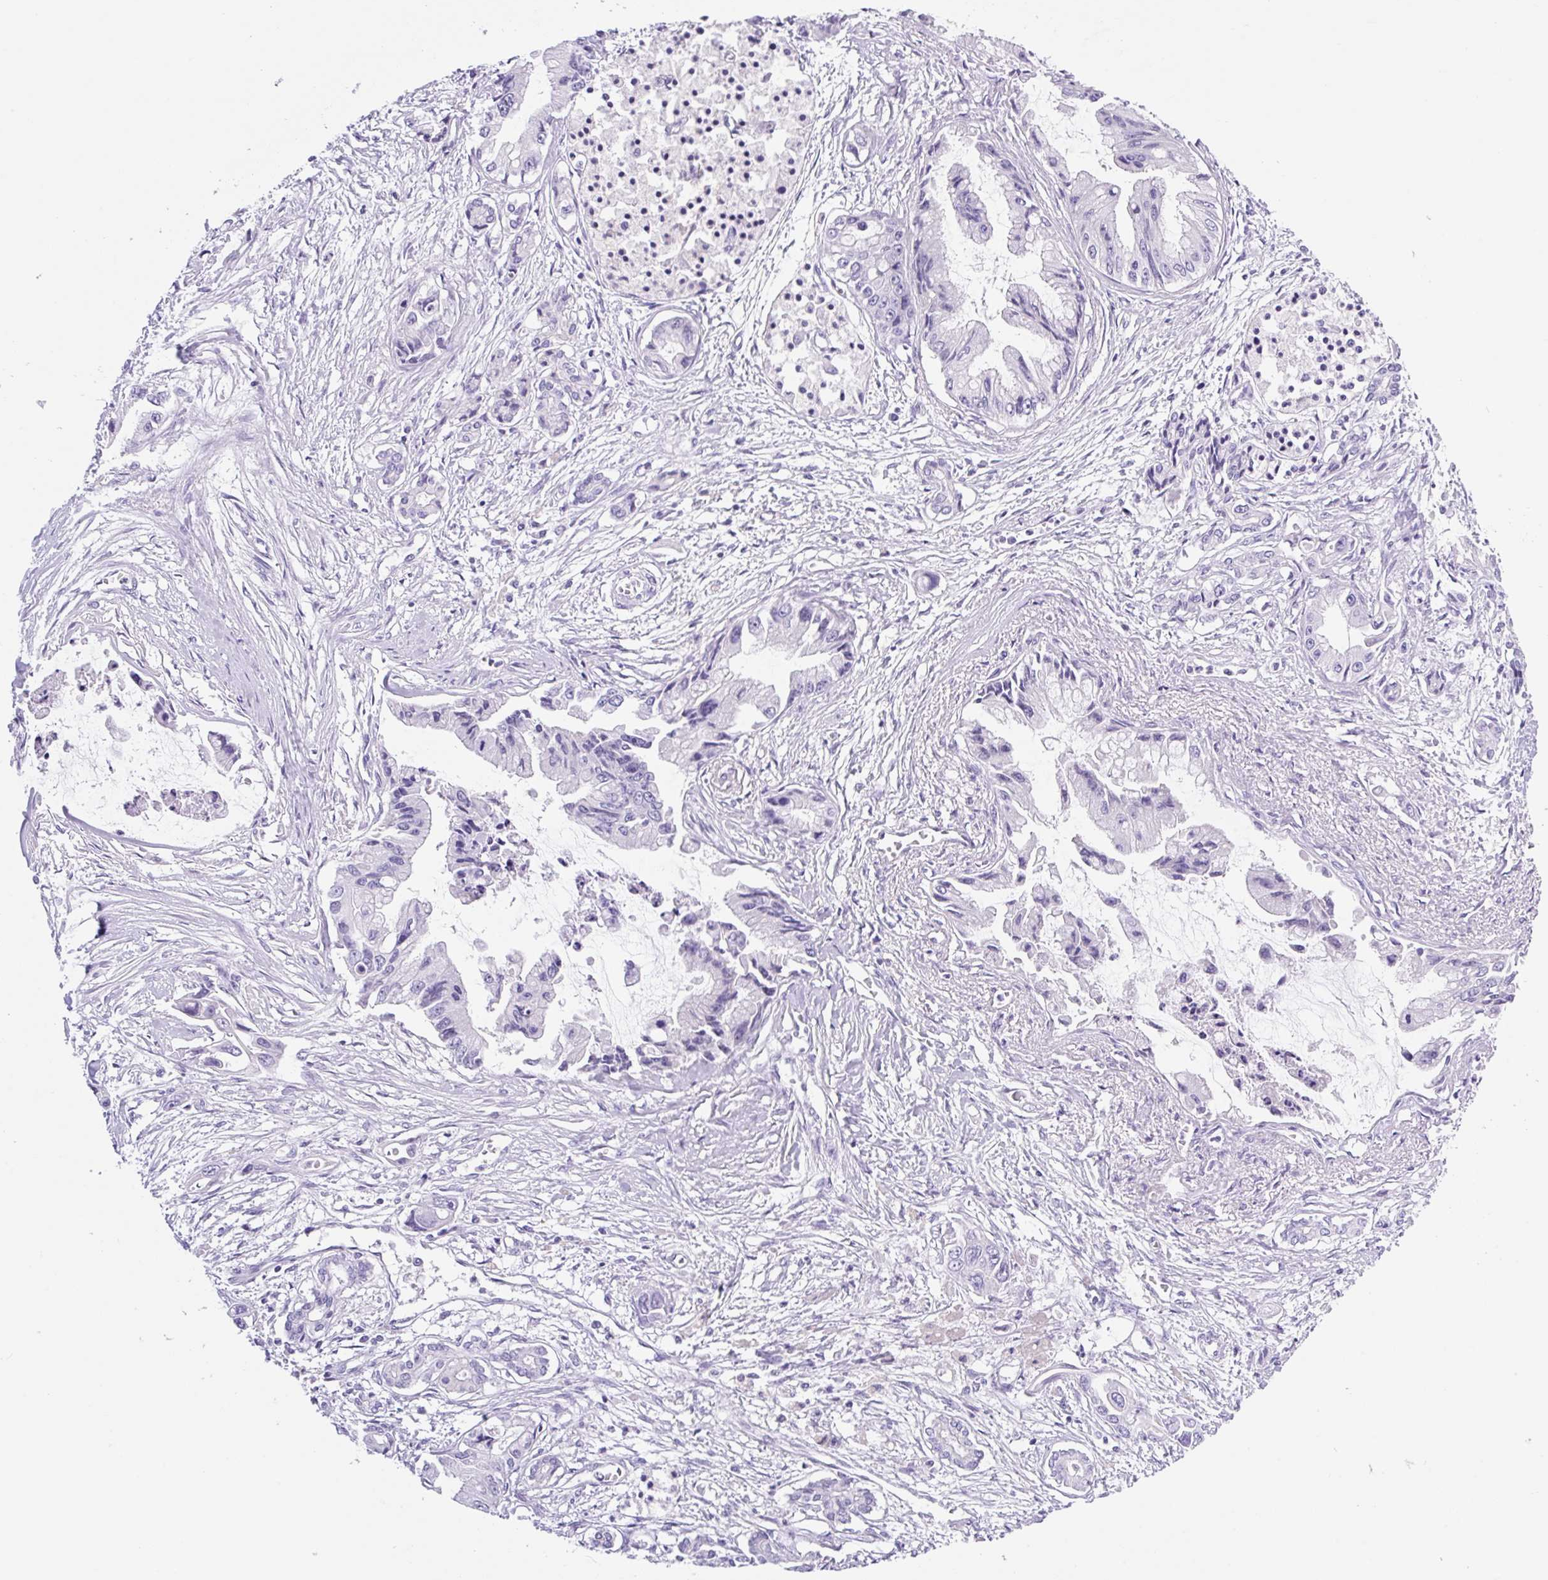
{"staining": {"intensity": "negative", "quantity": "none", "location": "none"}, "tissue": "pancreatic cancer", "cell_type": "Tumor cells", "image_type": "cancer", "snomed": [{"axis": "morphology", "description": "Adenocarcinoma, NOS"}, {"axis": "topography", "description": "Pancreas"}], "caption": "IHC histopathology image of neoplastic tissue: human adenocarcinoma (pancreatic) stained with DAB (3,3'-diaminobenzidine) exhibits no significant protein staining in tumor cells.", "gene": "CAMK2B", "patient": {"sex": "male", "age": 84}}